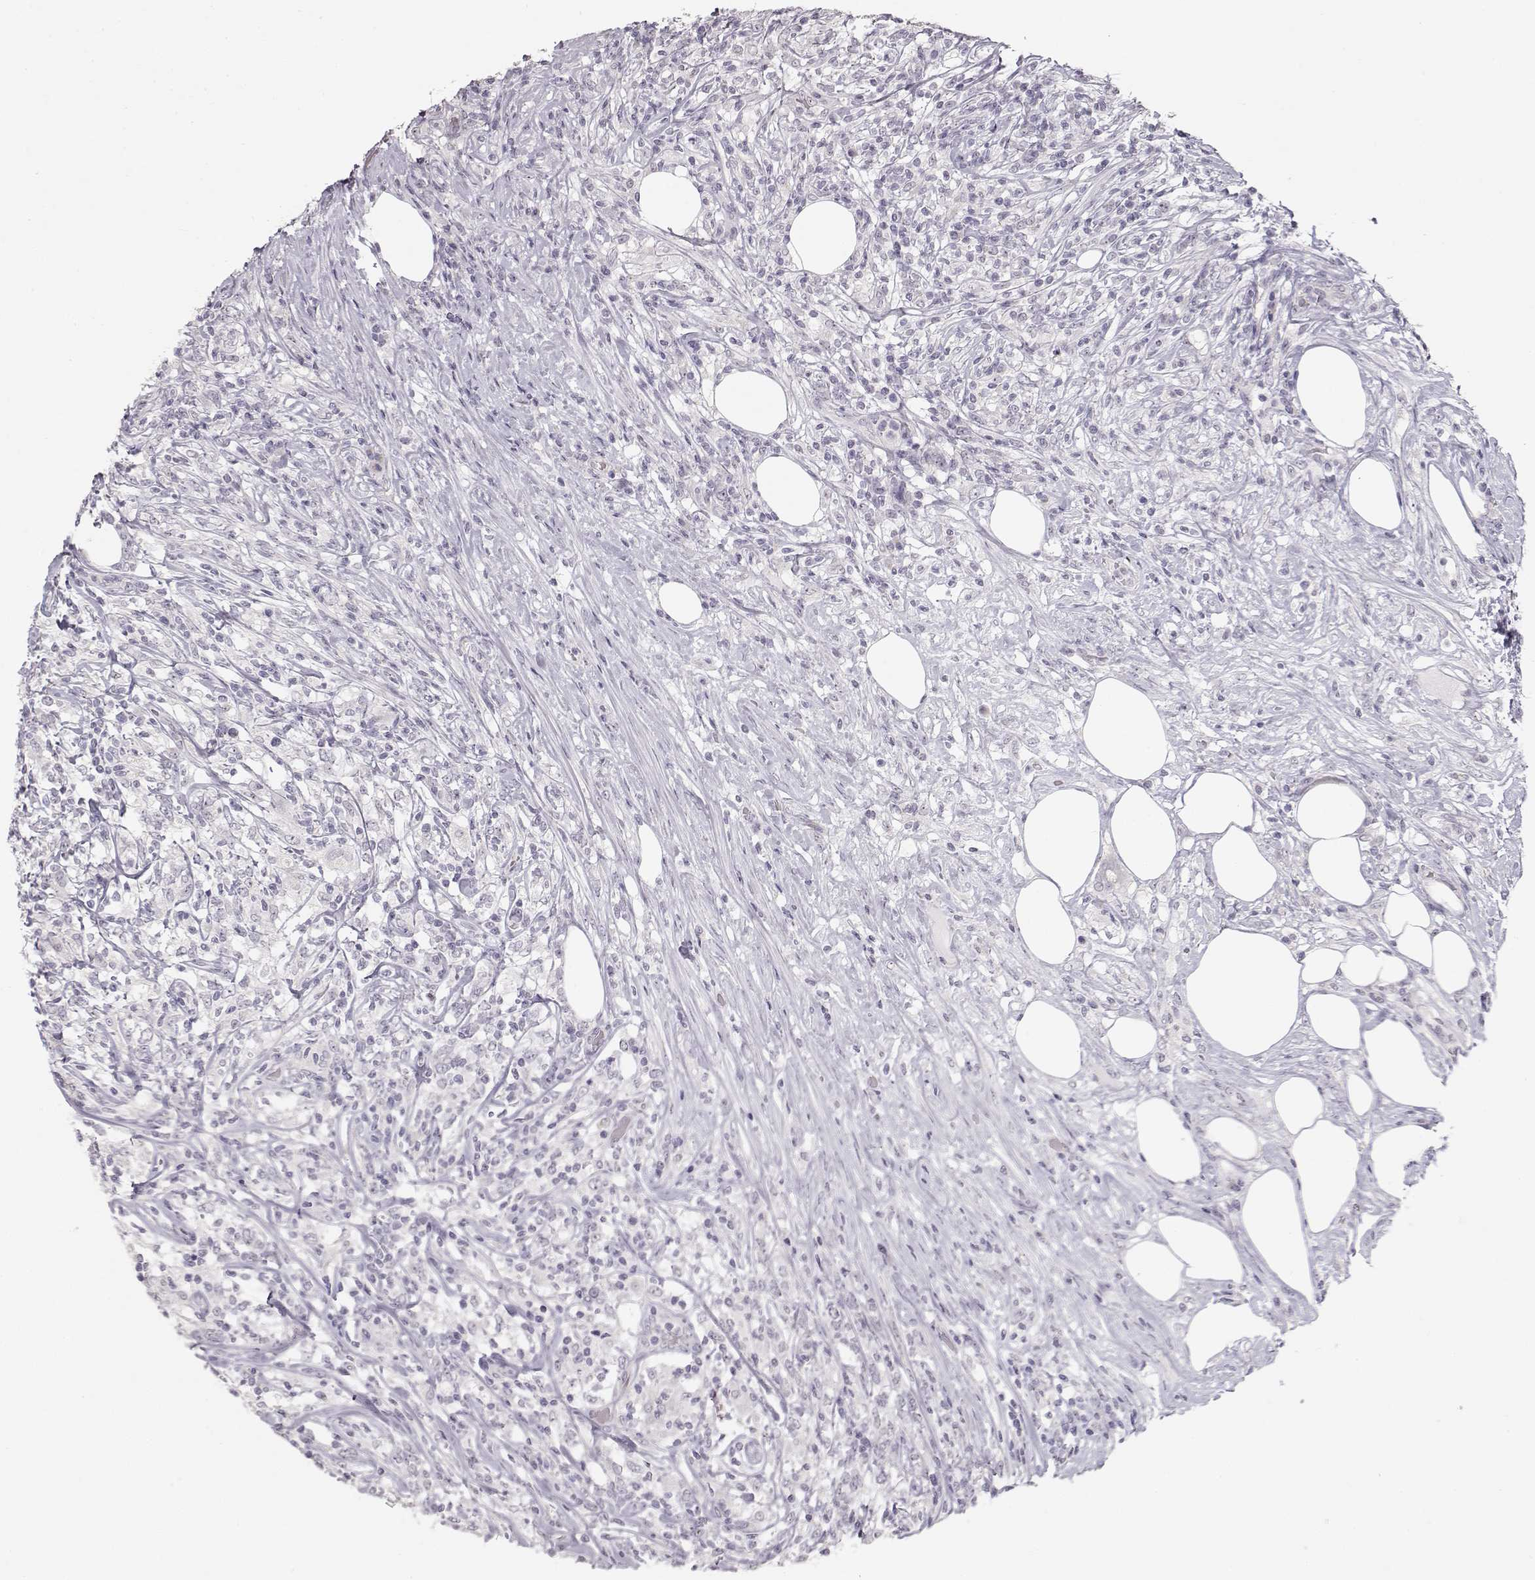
{"staining": {"intensity": "negative", "quantity": "none", "location": "none"}, "tissue": "lymphoma", "cell_type": "Tumor cells", "image_type": "cancer", "snomed": [{"axis": "morphology", "description": "Malignant lymphoma, non-Hodgkin's type, High grade"}, {"axis": "topography", "description": "Lymph node"}], "caption": "Tumor cells show no significant protein positivity in malignant lymphoma, non-Hodgkin's type (high-grade). (Brightfield microscopy of DAB IHC at high magnification).", "gene": "FAM205A", "patient": {"sex": "female", "age": 84}}